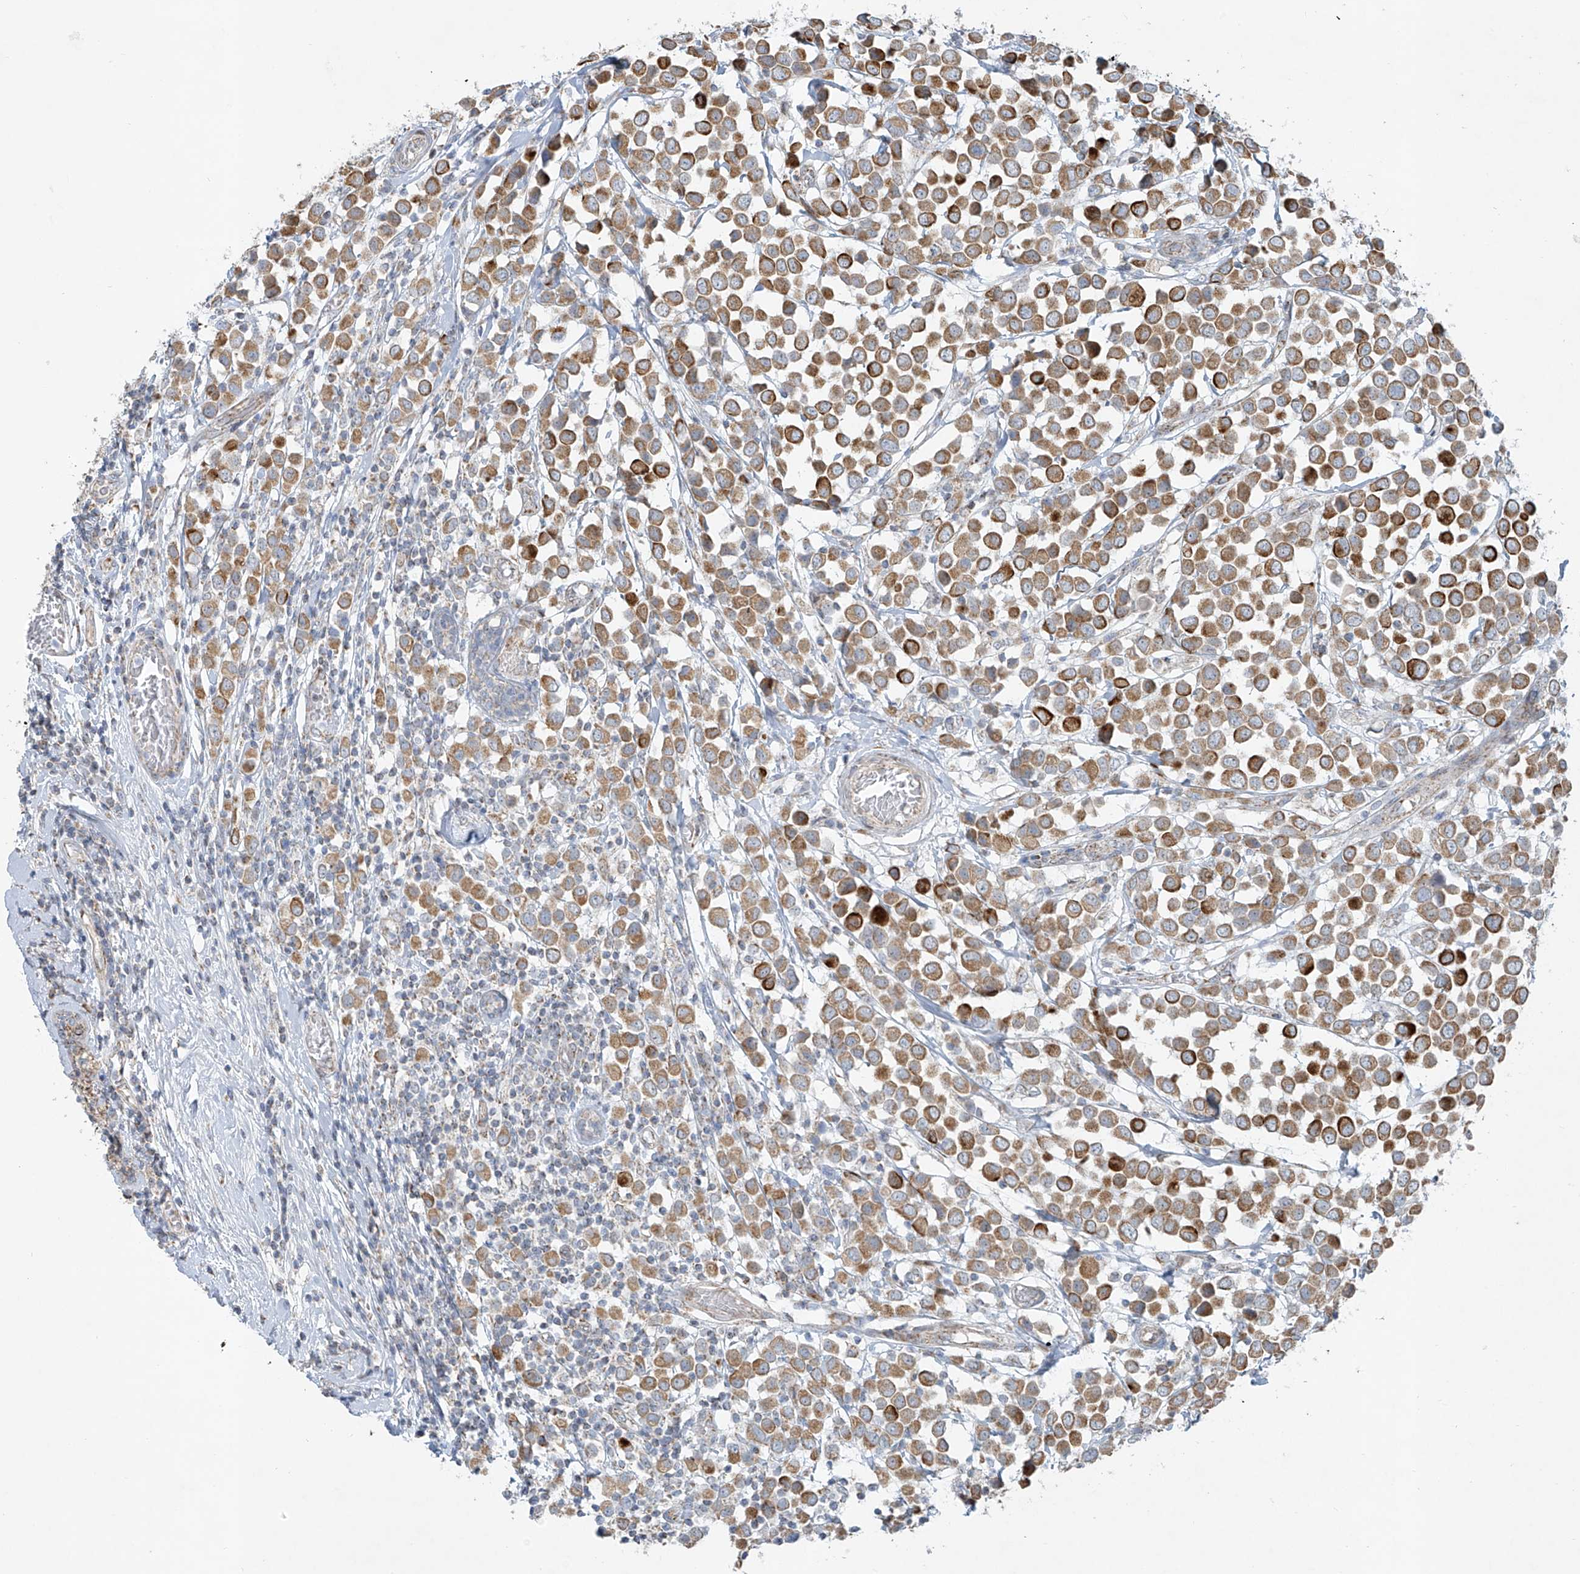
{"staining": {"intensity": "moderate", "quantity": ">75%", "location": "cytoplasmic/membranous"}, "tissue": "breast cancer", "cell_type": "Tumor cells", "image_type": "cancer", "snomed": [{"axis": "morphology", "description": "Duct carcinoma"}, {"axis": "topography", "description": "Breast"}], "caption": "Approximately >75% of tumor cells in breast intraductal carcinoma reveal moderate cytoplasmic/membranous protein positivity as visualized by brown immunohistochemical staining.", "gene": "SMDT1", "patient": {"sex": "female", "age": 61}}